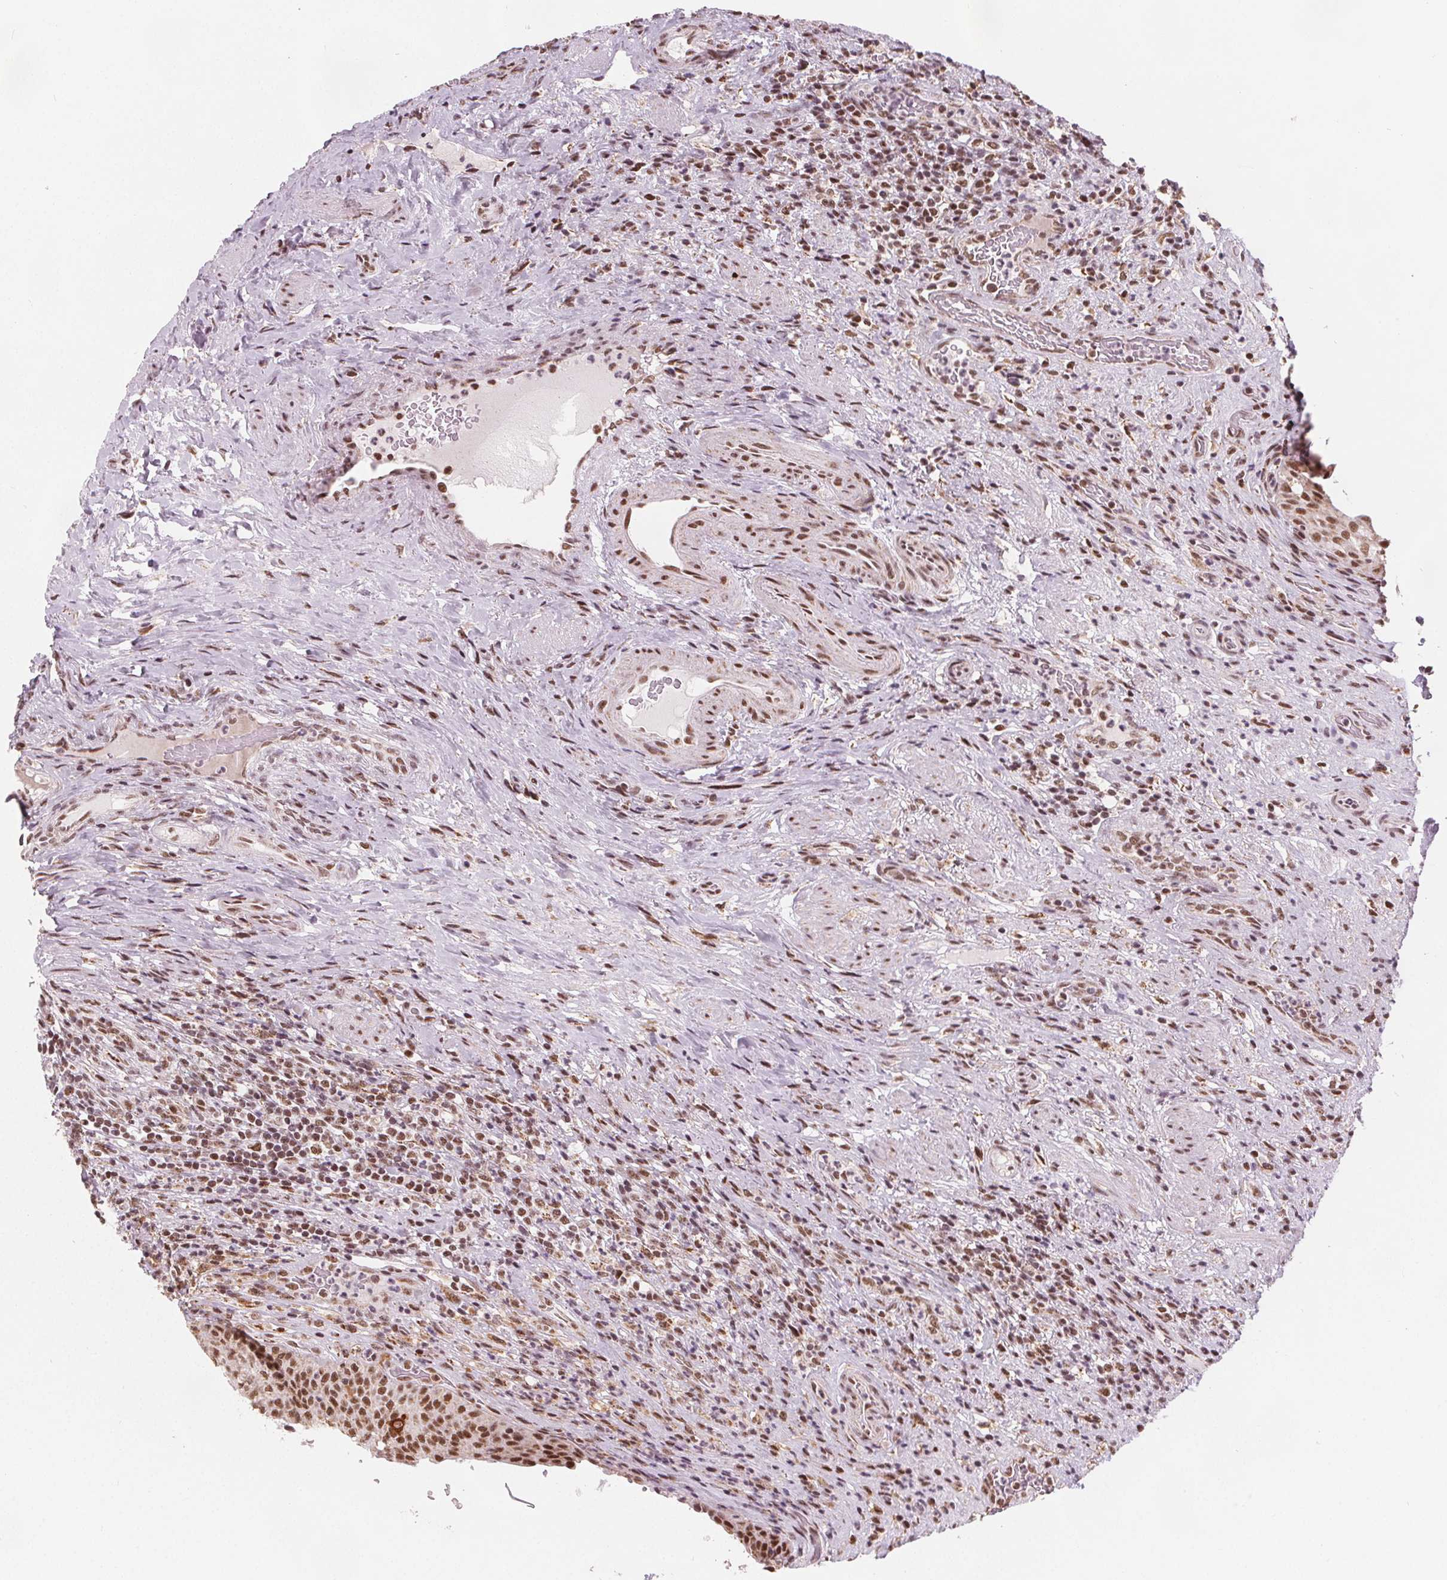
{"staining": {"intensity": "moderate", "quantity": ">75%", "location": "nuclear"}, "tissue": "urinary bladder", "cell_type": "Urothelial cells", "image_type": "normal", "snomed": [{"axis": "morphology", "description": "Normal tissue, NOS"}, {"axis": "topography", "description": "Urinary bladder"}, {"axis": "topography", "description": "Peripheral nerve tissue"}], "caption": "Urothelial cells exhibit medium levels of moderate nuclear expression in about >75% of cells in unremarkable human urinary bladder. The staining is performed using DAB (3,3'-diaminobenzidine) brown chromogen to label protein expression. The nuclei are counter-stained blue using hematoxylin.", "gene": "DPM2", "patient": {"sex": "male", "age": 66}}